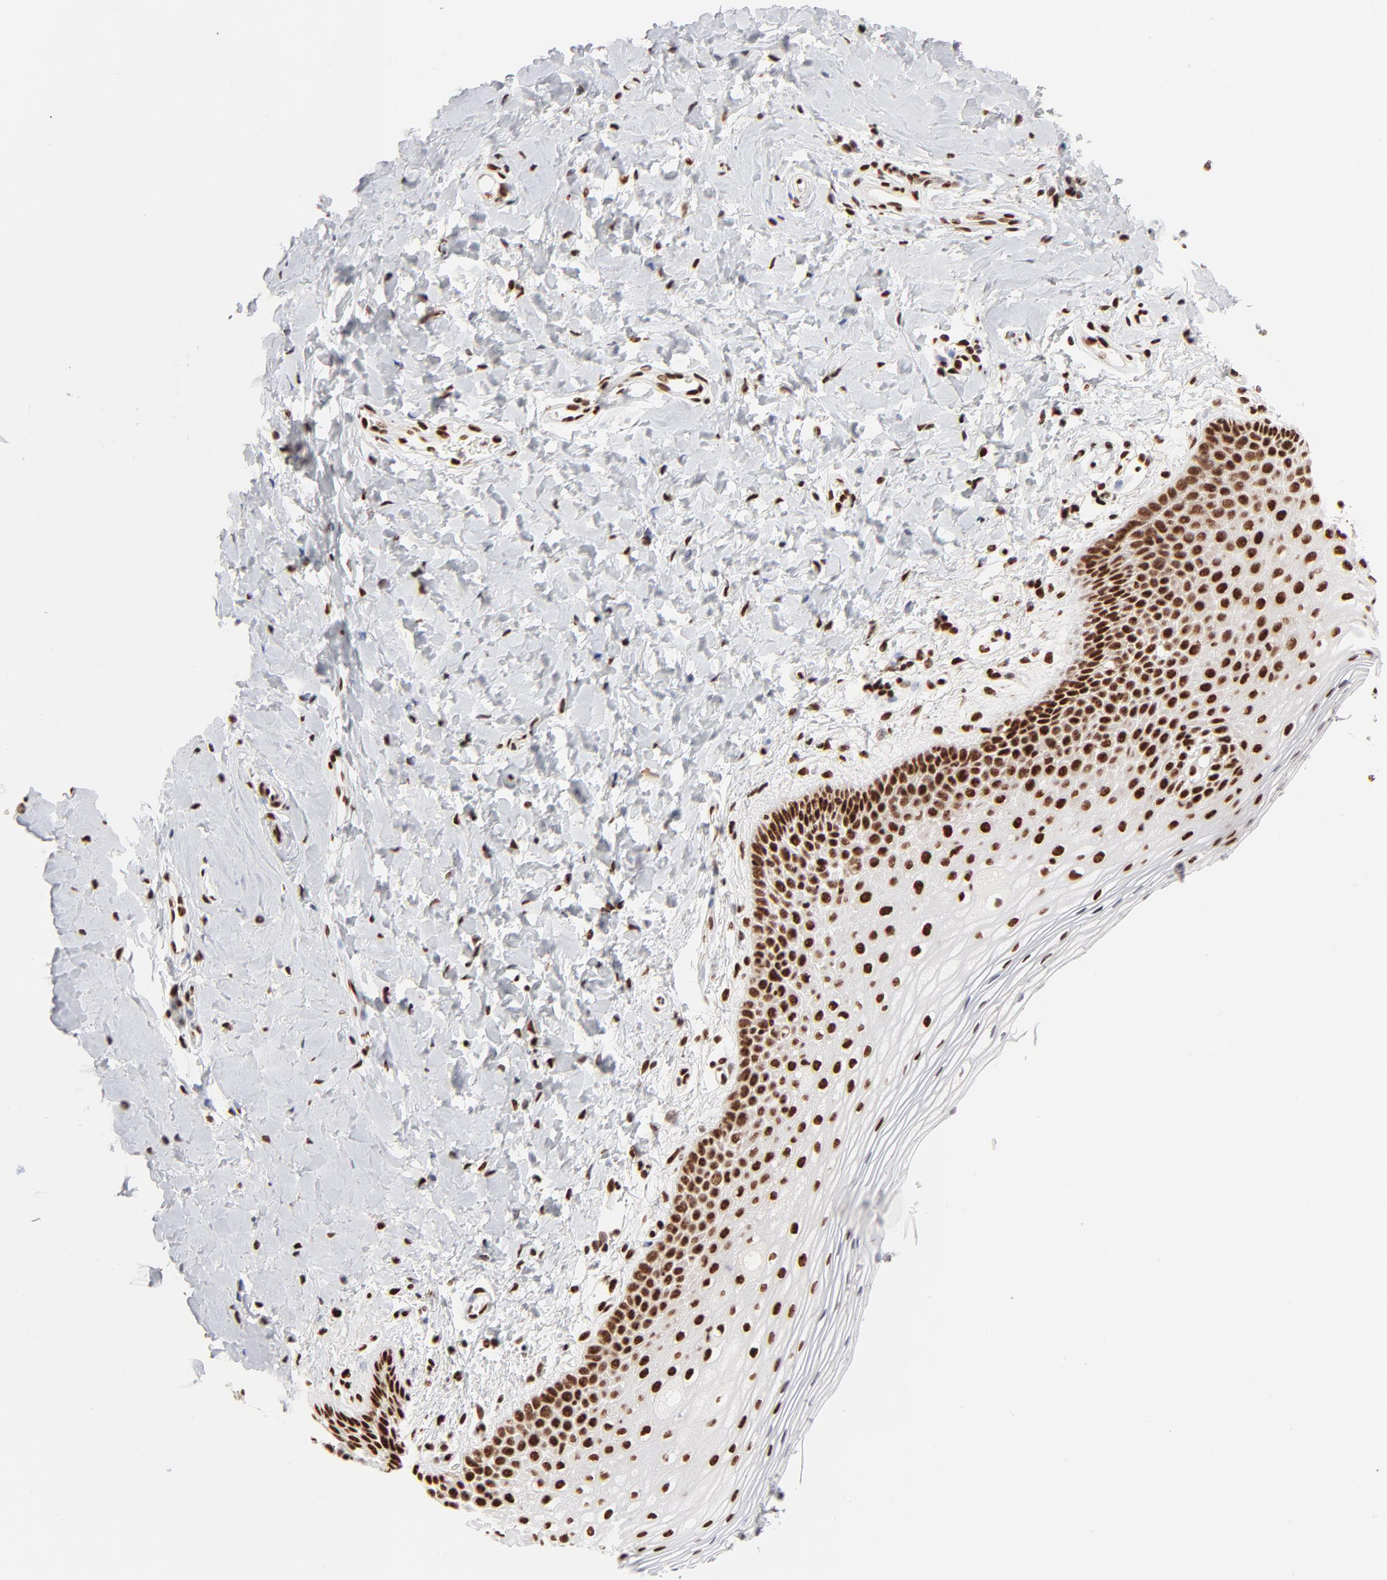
{"staining": {"intensity": "strong", "quantity": ">75%", "location": "nuclear"}, "tissue": "vagina", "cell_type": "Squamous epithelial cells", "image_type": "normal", "snomed": [{"axis": "morphology", "description": "Normal tissue, NOS"}, {"axis": "topography", "description": "Vagina"}], "caption": "This micrograph reveals unremarkable vagina stained with IHC to label a protein in brown. The nuclear of squamous epithelial cells show strong positivity for the protein. Nuclei are counter-stained blue.", "gene": "TARDBP", "patient": {"sex": "female", "age": 55}}